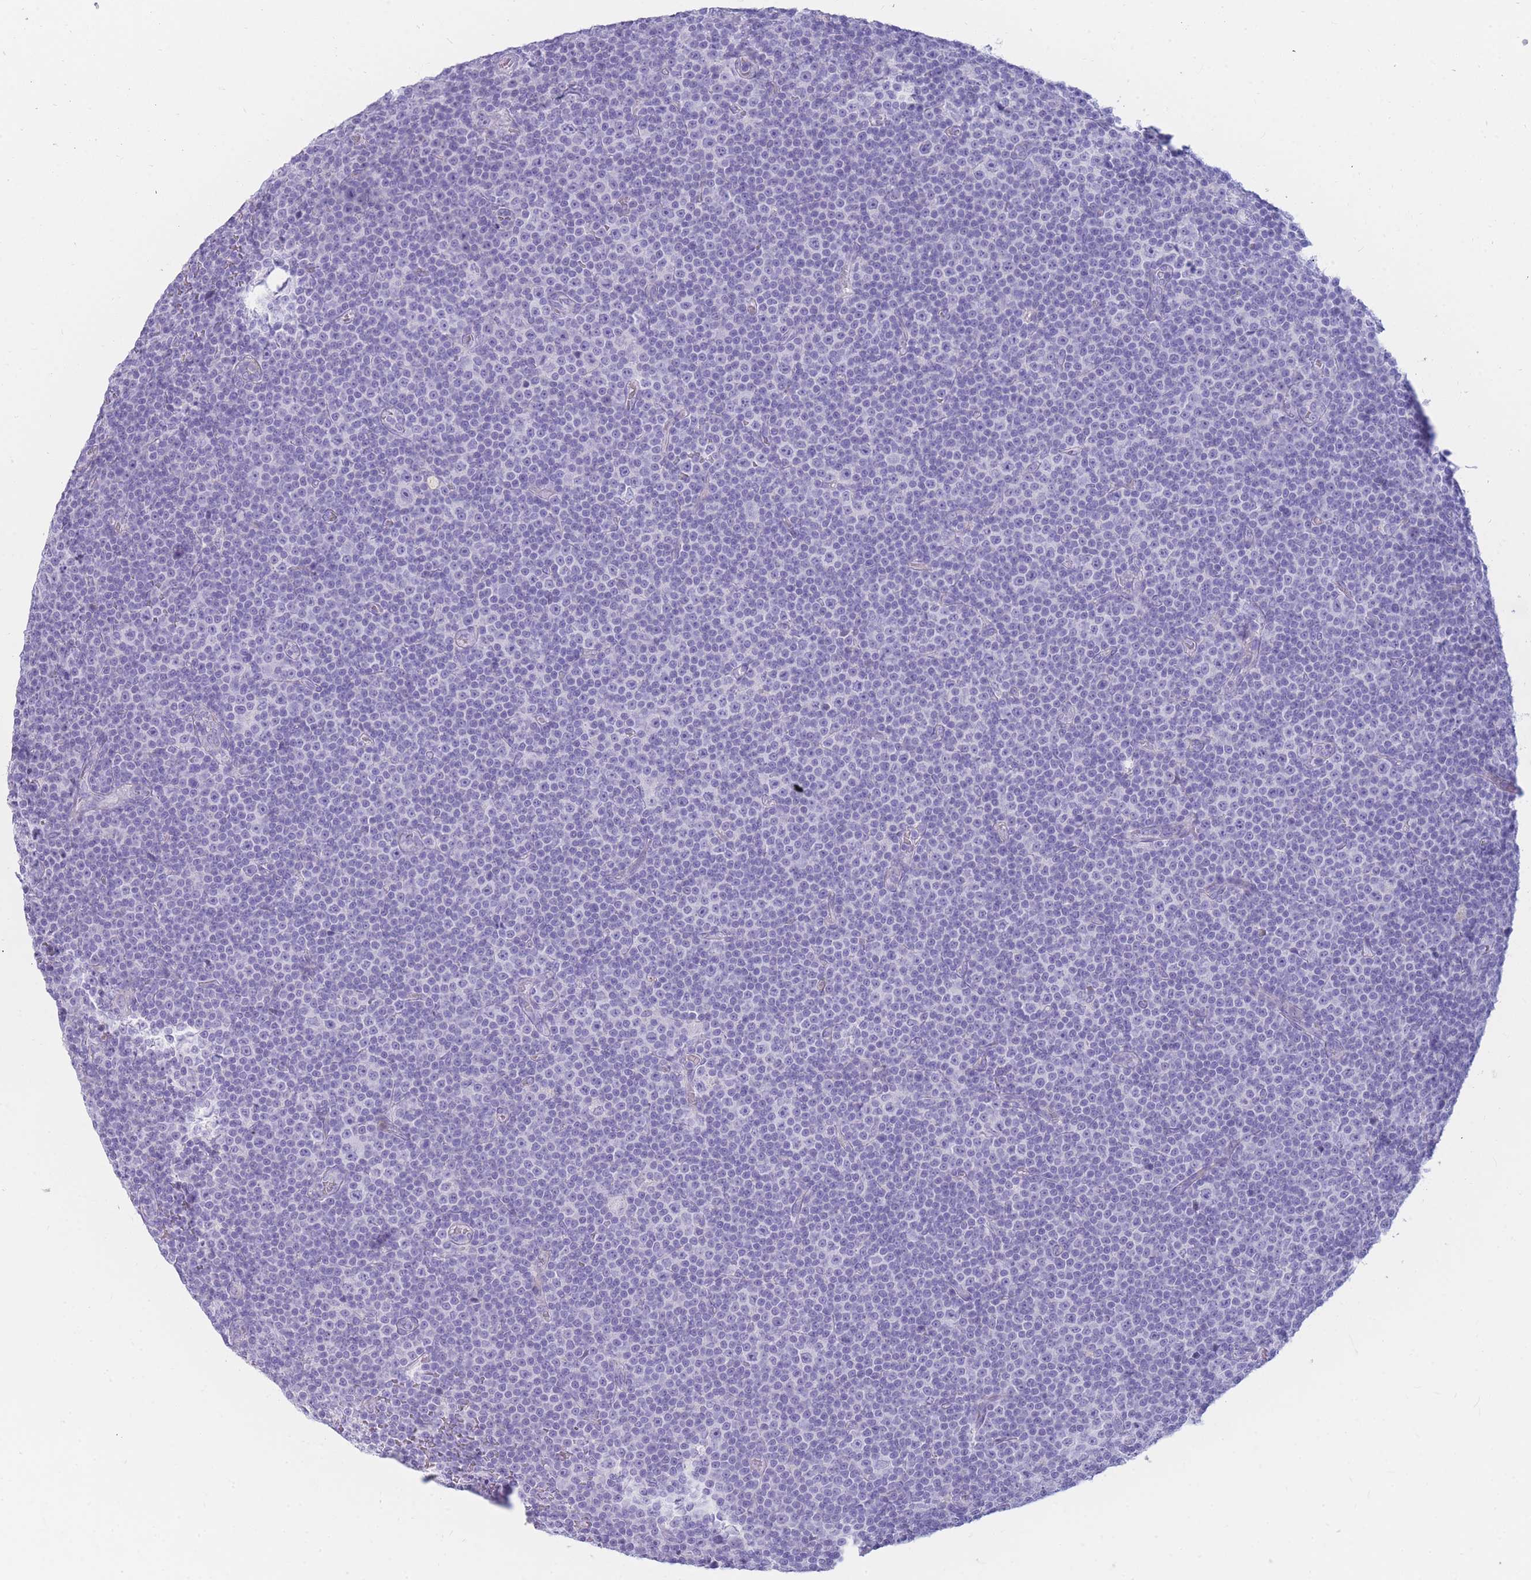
{"staining": {"intensity": "negative", "quantity": "none", "location": "none"}, "tissue": "lymphoma", "cell_type": "Tumor cells", "image_type": "cancer", "snomed": [{"axis": "morphology", "description": "Malignant lymphoma, non-Hodgkin's type, Low grade"}, {"axis": "topography", "description": "Lymph node"}], "caption": "Lymphoma stained for a protein using immunohistochemistry (IHC) displays no expression tumor cells.", "gene": "NKX1-2", "patient": {"sex": "female", "age": 67}}